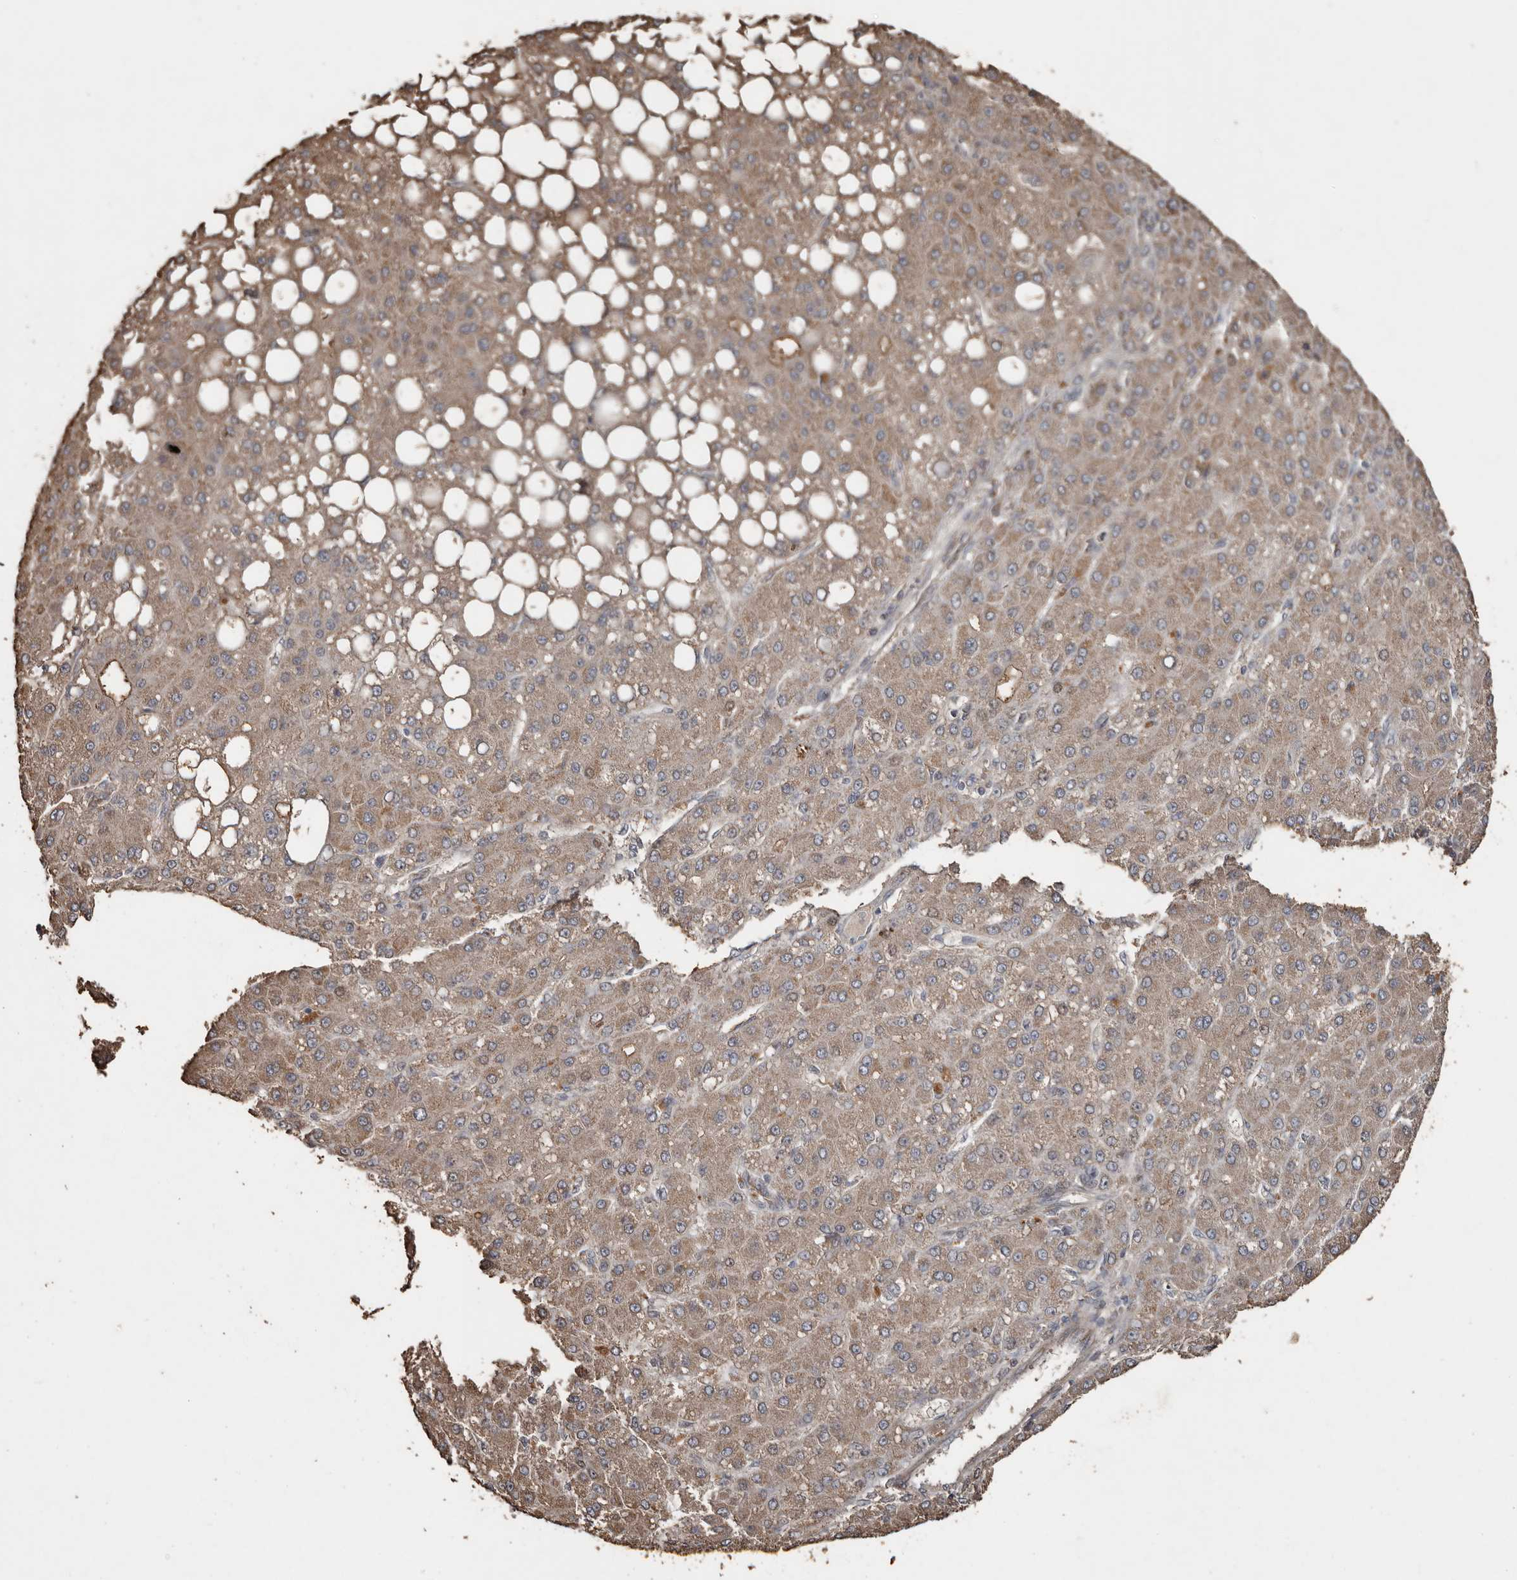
{"staining": {"intensity": "weak", "quantity": ">75%", "location": "cytoplasmic/membranous"}, "tissue": "liver cancer", "cell_type": "Tumor cells", "image_type": "cancer", "snomed": [{"axis": "morphology", "description": "Carcinoma, Hepatocellular, NOS"}, {"axis": "topography", "description": "Liver"}], "caption": "Immunohistochemical staining of human hepatocellular carcinoma (liver) exhibits low levels of weak cytoplasmic/membranous protein expression in about >75% of tumor cells.", "gene": "RANBP17", "patient": {"sex": "male", "age": 67}}